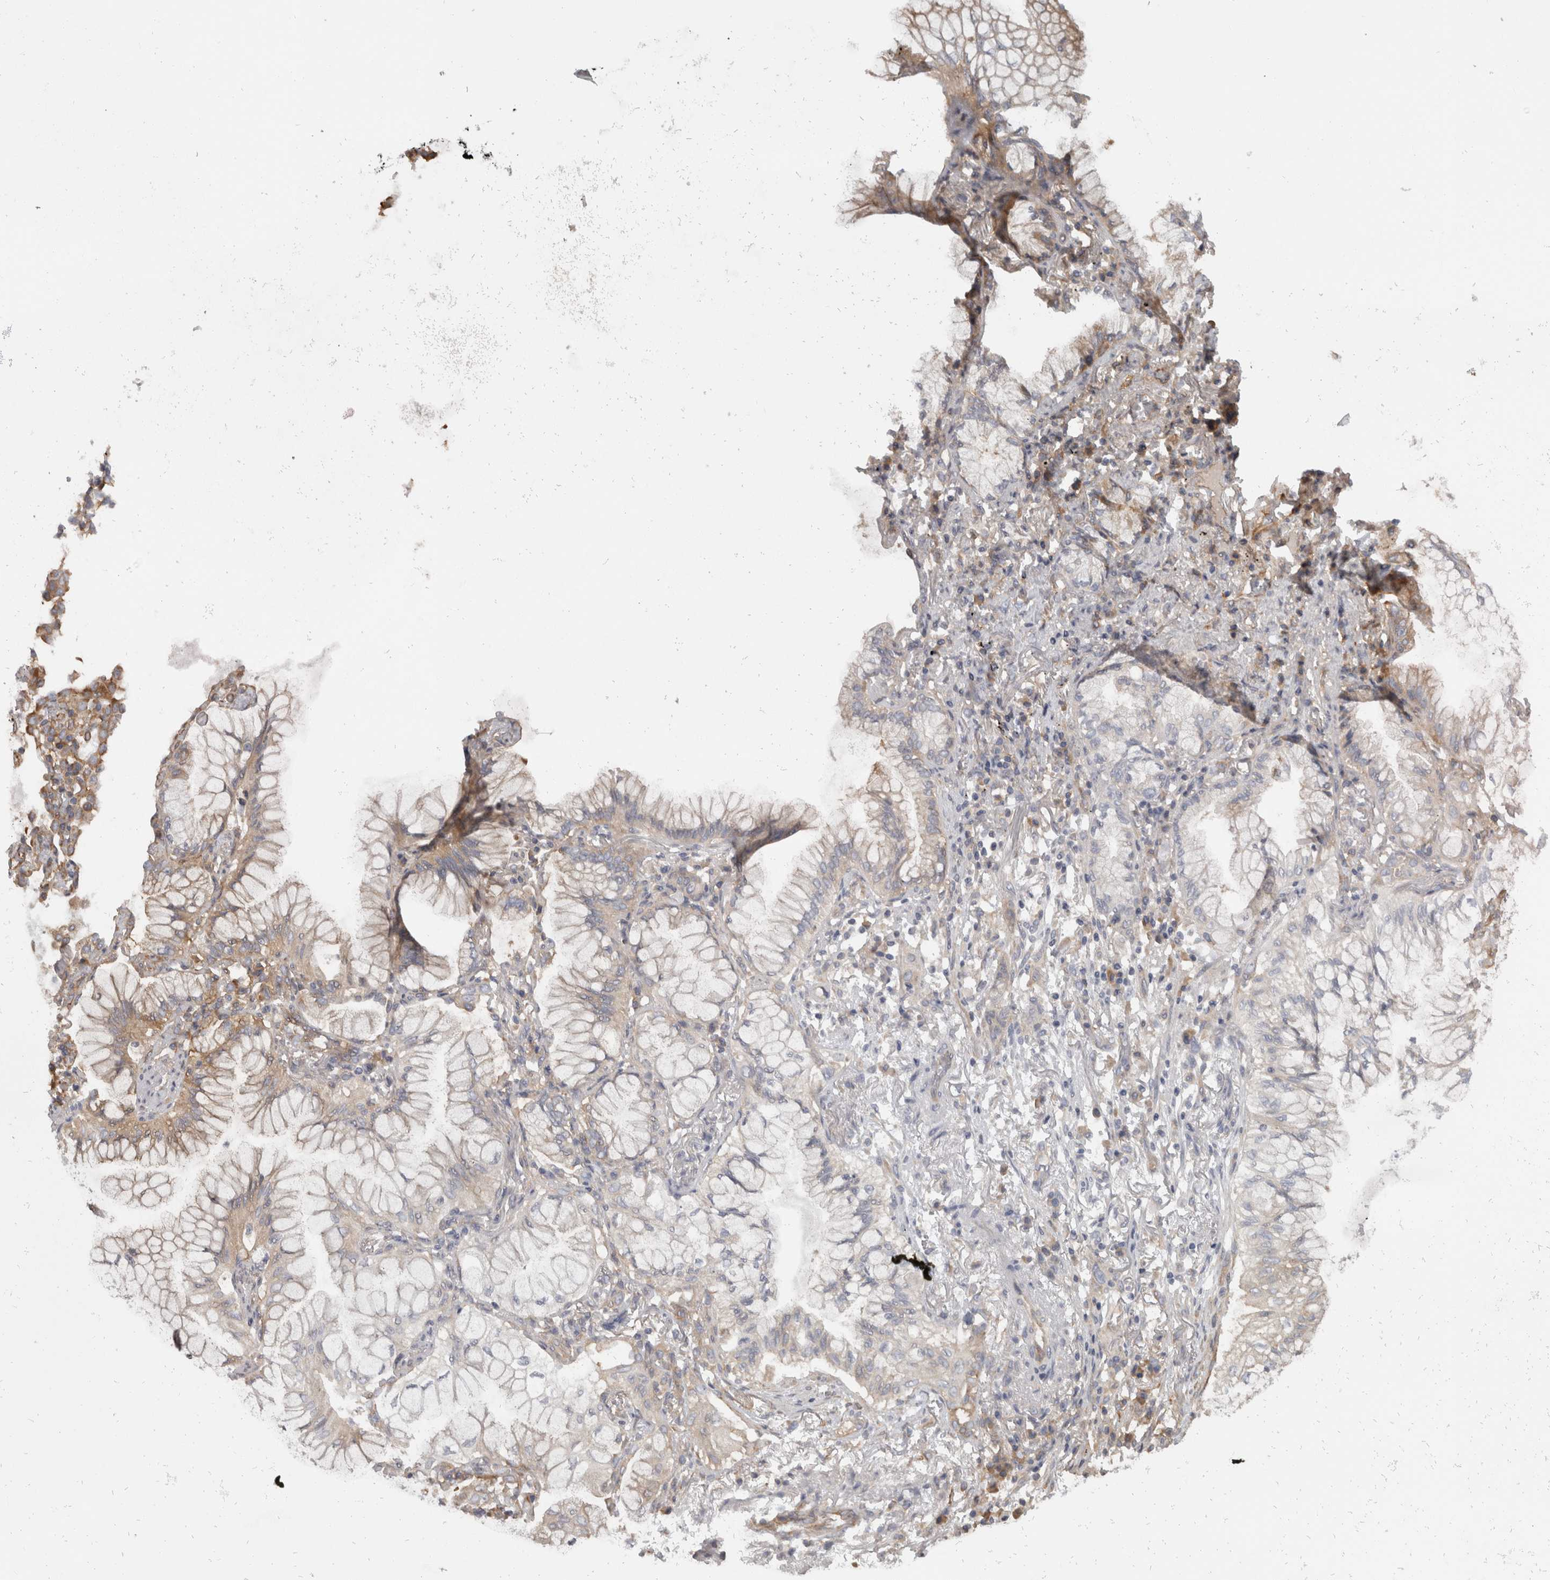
{"staining": {"intensity": "negative", "quantity": "none", "location": "none"}, "tissue": "lung cancer", "cell_type": "Tumor cells", "image_type": "cancer", "snomed": [{"axis": "morphology", "description": "Adenocarcinoma, NOS"}, {"axis": "topography", "description": "Lung"}], "caption": "Tumor cells show no significant protein expression in lung cancer (adenocarcinoma). (Immunohistochemistry (ihc), brightfield microscopy, high magnification).", "gene": "SMCR8", "patient": {"sex": "female", "age": 70}}